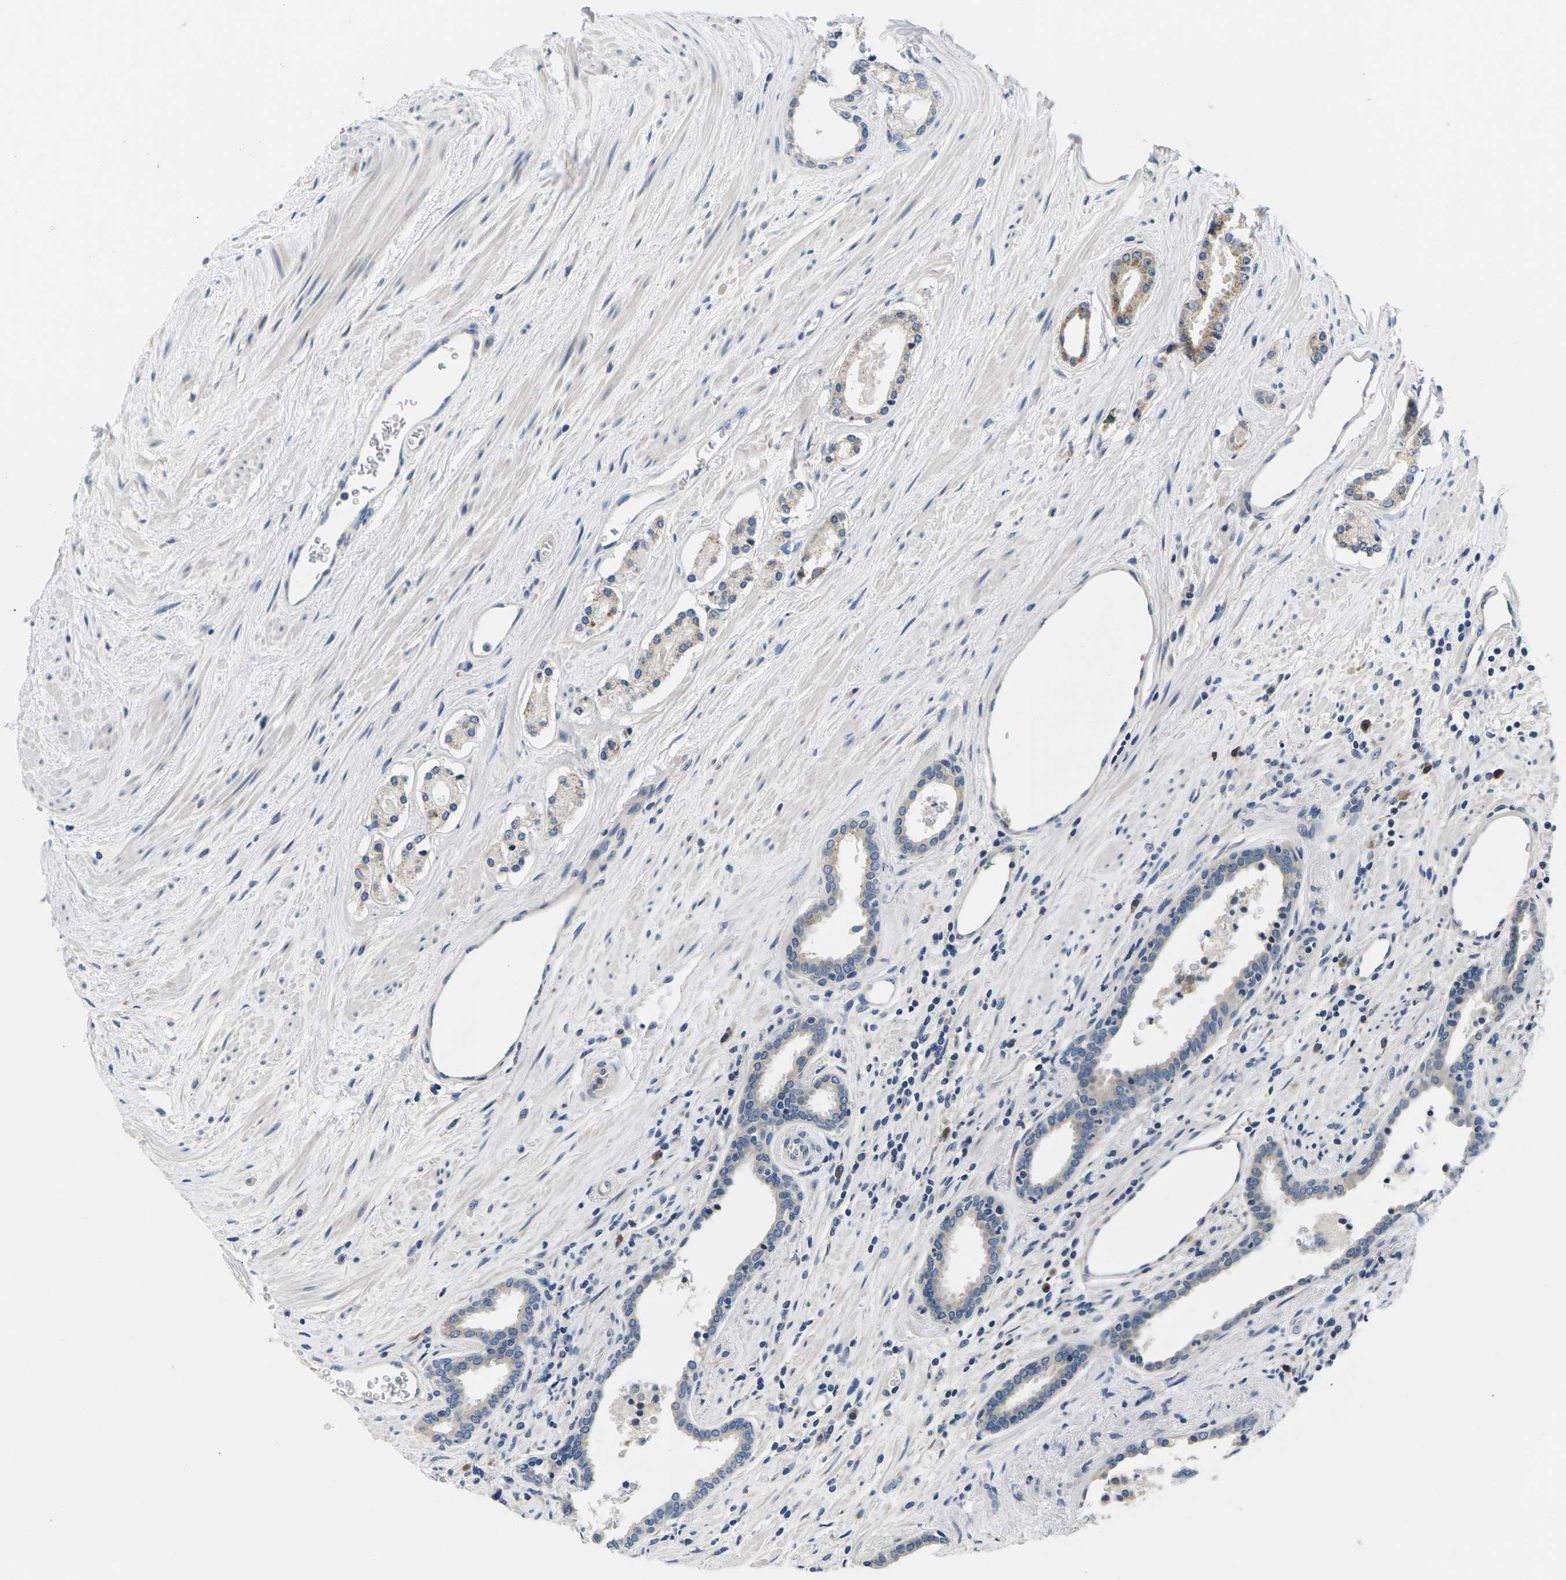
{"staining": {"intensity": "moderate", "quantity": "<25%", "location": "cytoplasmic/membranous"}, "tissue": "prostate cancer", "cell_type": "Tumor cells", "image_type": "cancer", "snomed": [{"axis": "morphology", "description": "Adenocarcinoma, High grade"}, {"axis": "topography", "description": "Prostate"}], "caption": "Immunohistochemical staining of high-grade adenocarcinoma (prostate) shows low levels of moderate cytoplasmic/membranous staining in about <25% of tumor cells.", "gene": "ERGIC3", "patient": {"sex": "male", "age": 71}}